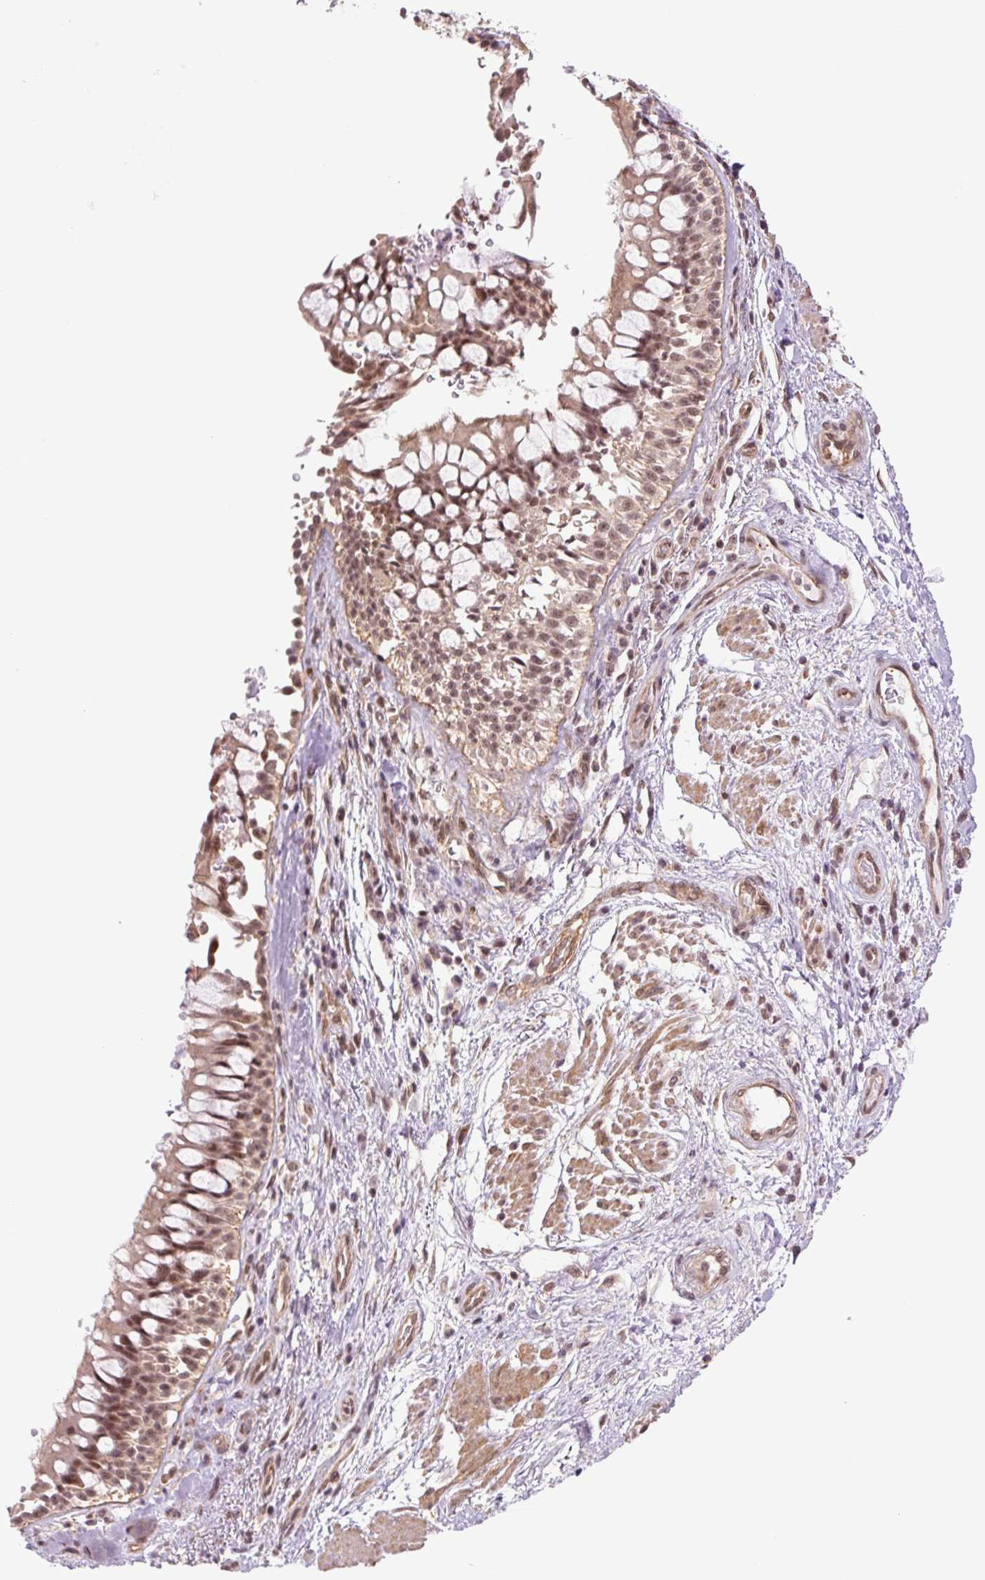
{"staining": {"intensity": "negative", "quantity": "none", "location": "none"}, "tissue": "soft tissue", "cell_type": "Chondrocytes", "image_type": "normal", "snomed": [{"axis": "morphology", "description": "Normal tissue, NOS"}, {"axis": "topography", "description": "Cartilage tissue"}, {"axis": "topography", "description": "Bronchus"}], "caption": "Micrograph shows no protein positivity in chondrocytes of normal soft tissue. The staining was performed using DAB to visualize the protein expression in brown, while the nuclei were stained in blue with hematoxylin (Magnification: 20x).", "gene": "CWC25", "patient": {"sex": "male", "age": 64}}